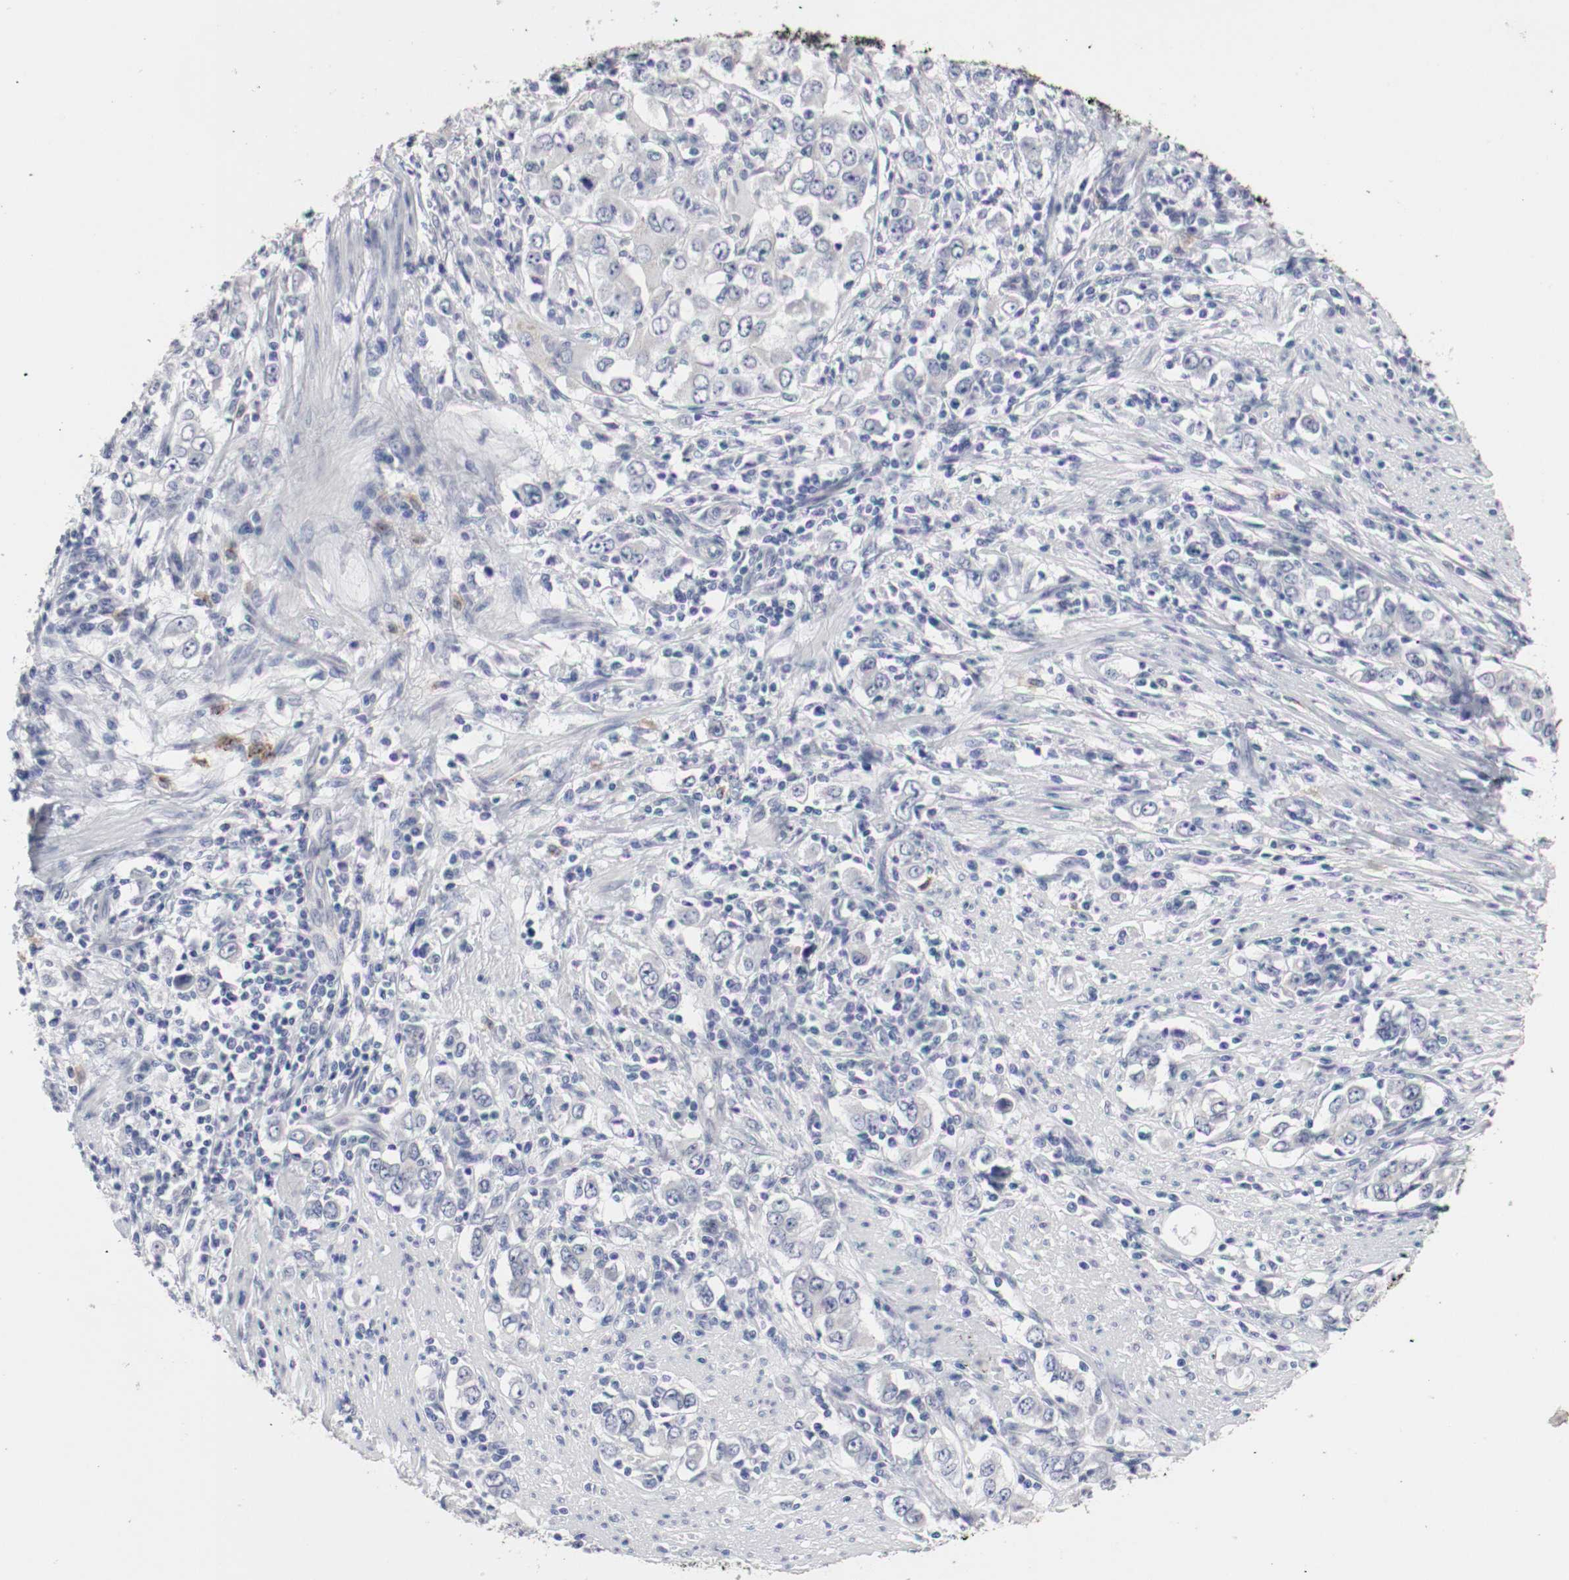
{"staining": {"intensity": "negative", "quantity": "none", "location": "none"}, "tissue": "stomach cancer", "cell_type": "Tumor cells", "image_type": "cancer", "snomed": [{"axis": "morphology", "description": "Adenocarcinoma, NOS"}, {"axis": "topography", "description": "Stomach, lower"}], "caption": "Immunohistochemistry (IHC) histopathology image of neoplastic tissue: human stomach cancer (adenocarcinoma) stained with DAB reveals no significant protein staining in tumor cells. (DAB (3,3'-diaminobenzidine) IHC with hematoxylin counter stain).", "gene": "KIT", "patient": {"sex": "female", "age": 72}}